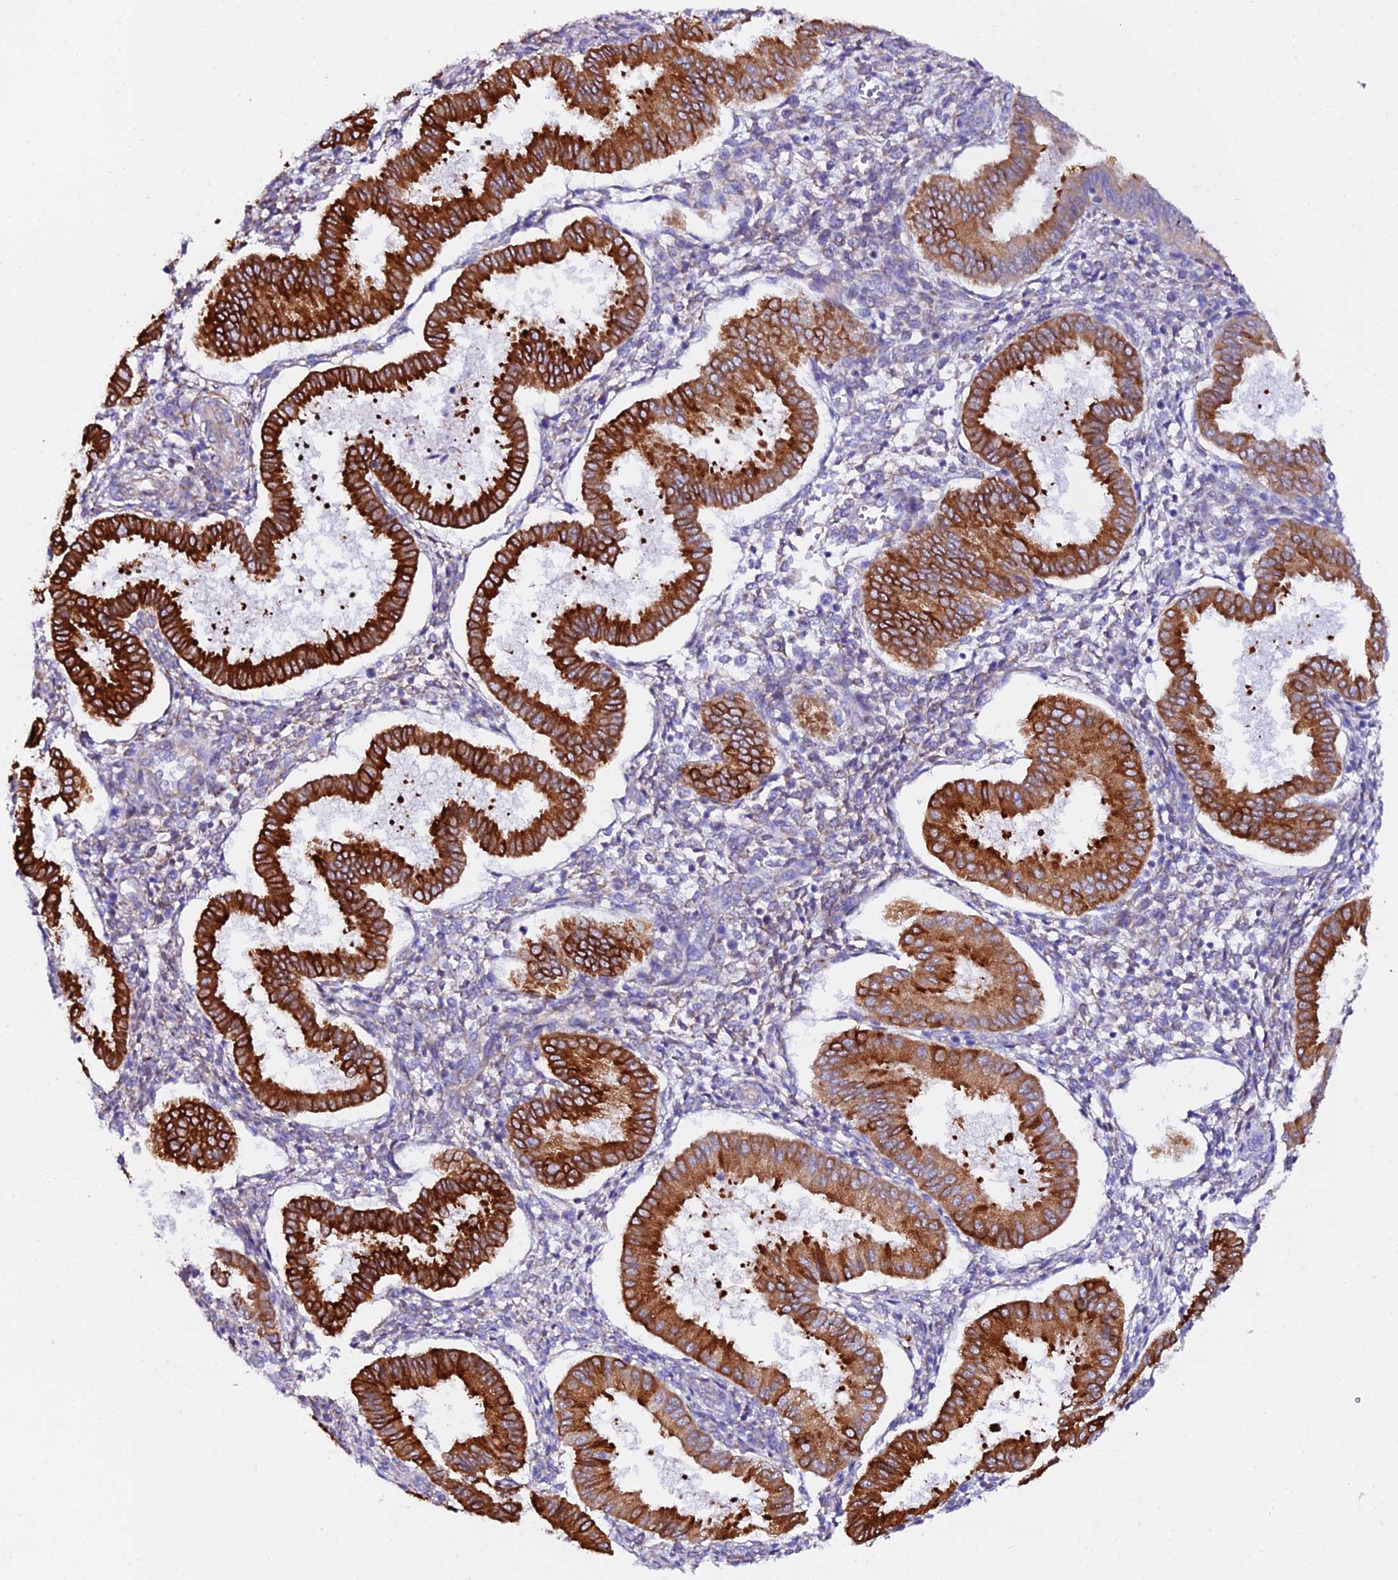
{"staining": {"intensity": "negative", "quantity": "none", "location": "none"}, "tissue": "endometrium", "cell_type": "Cells in endometrial stroma", "image_type": "normal", "snomed": [{"axis": "morphology", "description": "Normal tissue, NOS"}, {"axis": "topography", "description": "Endometrium"}], "caption": "Immunohistochemical staining of unremarkable endometrium demonstrates no significant staining in cells in endometrial stroma.", "gene": "CFAP45", "patient": {"sex": "female", "age": 24}}